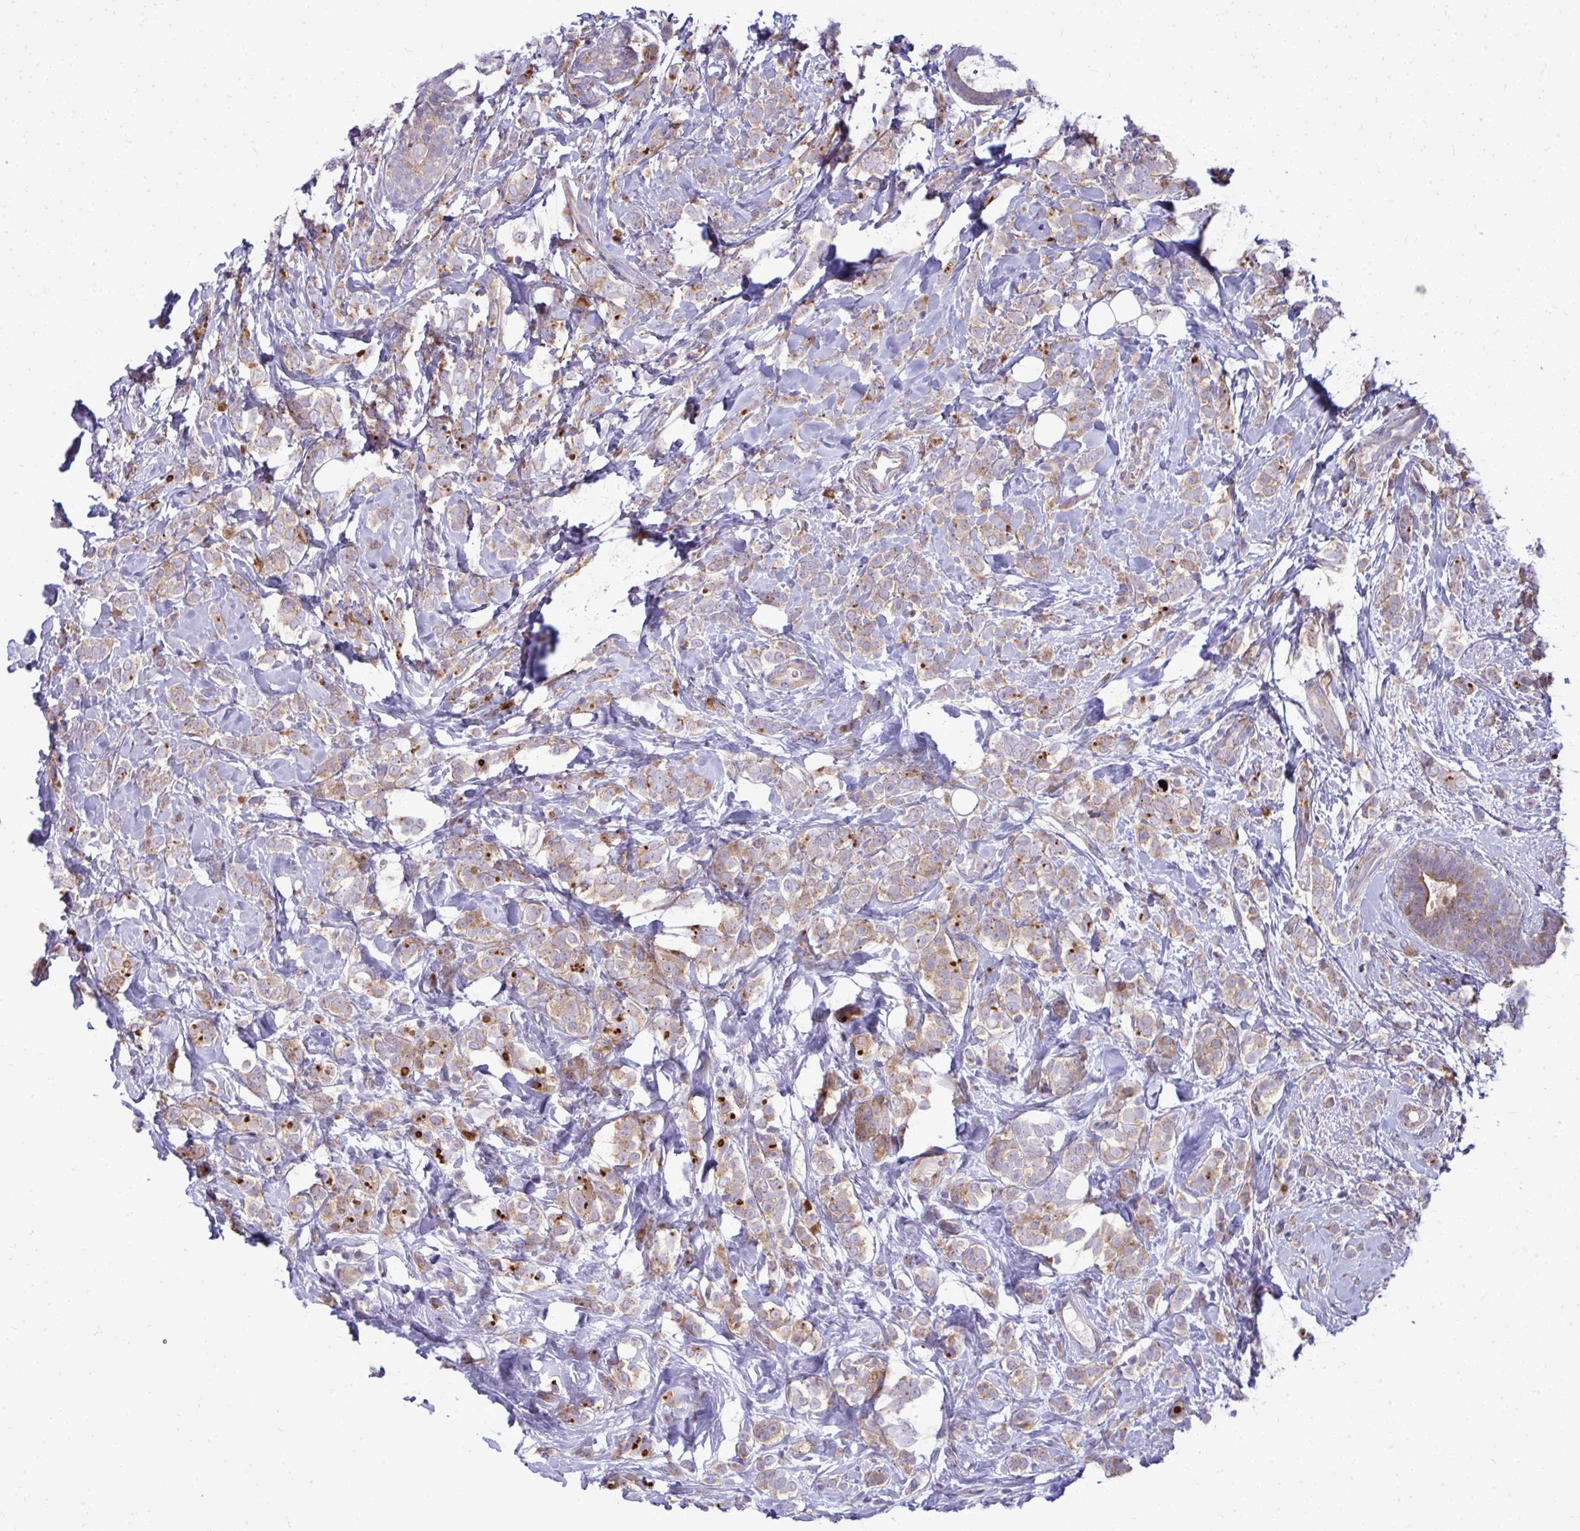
{"staining": {"intensity": "strong", "quantity": "<25%", "location": "cytoplasmic/membranous"}, "tissue": "breast cancer", "cell_type": "Tumor cells", "image_type": "cancer", "snomed": [{"axis": "morphology", "description": "Lobular carcinoma"}, {"axis": "topography", "description": "Breast"}], "caption": "A high-resolution image shows immunohistochemistry staining of breast lobular carcinoma, which demonstrates strong cytoplasmic/membranous expression in approximately <25% of tumor cells. (DAB = brown stain, brightfield microscopy at high magnification).", "gene": "GFPT2", "patient": {"sex": "female", "age": 49}}